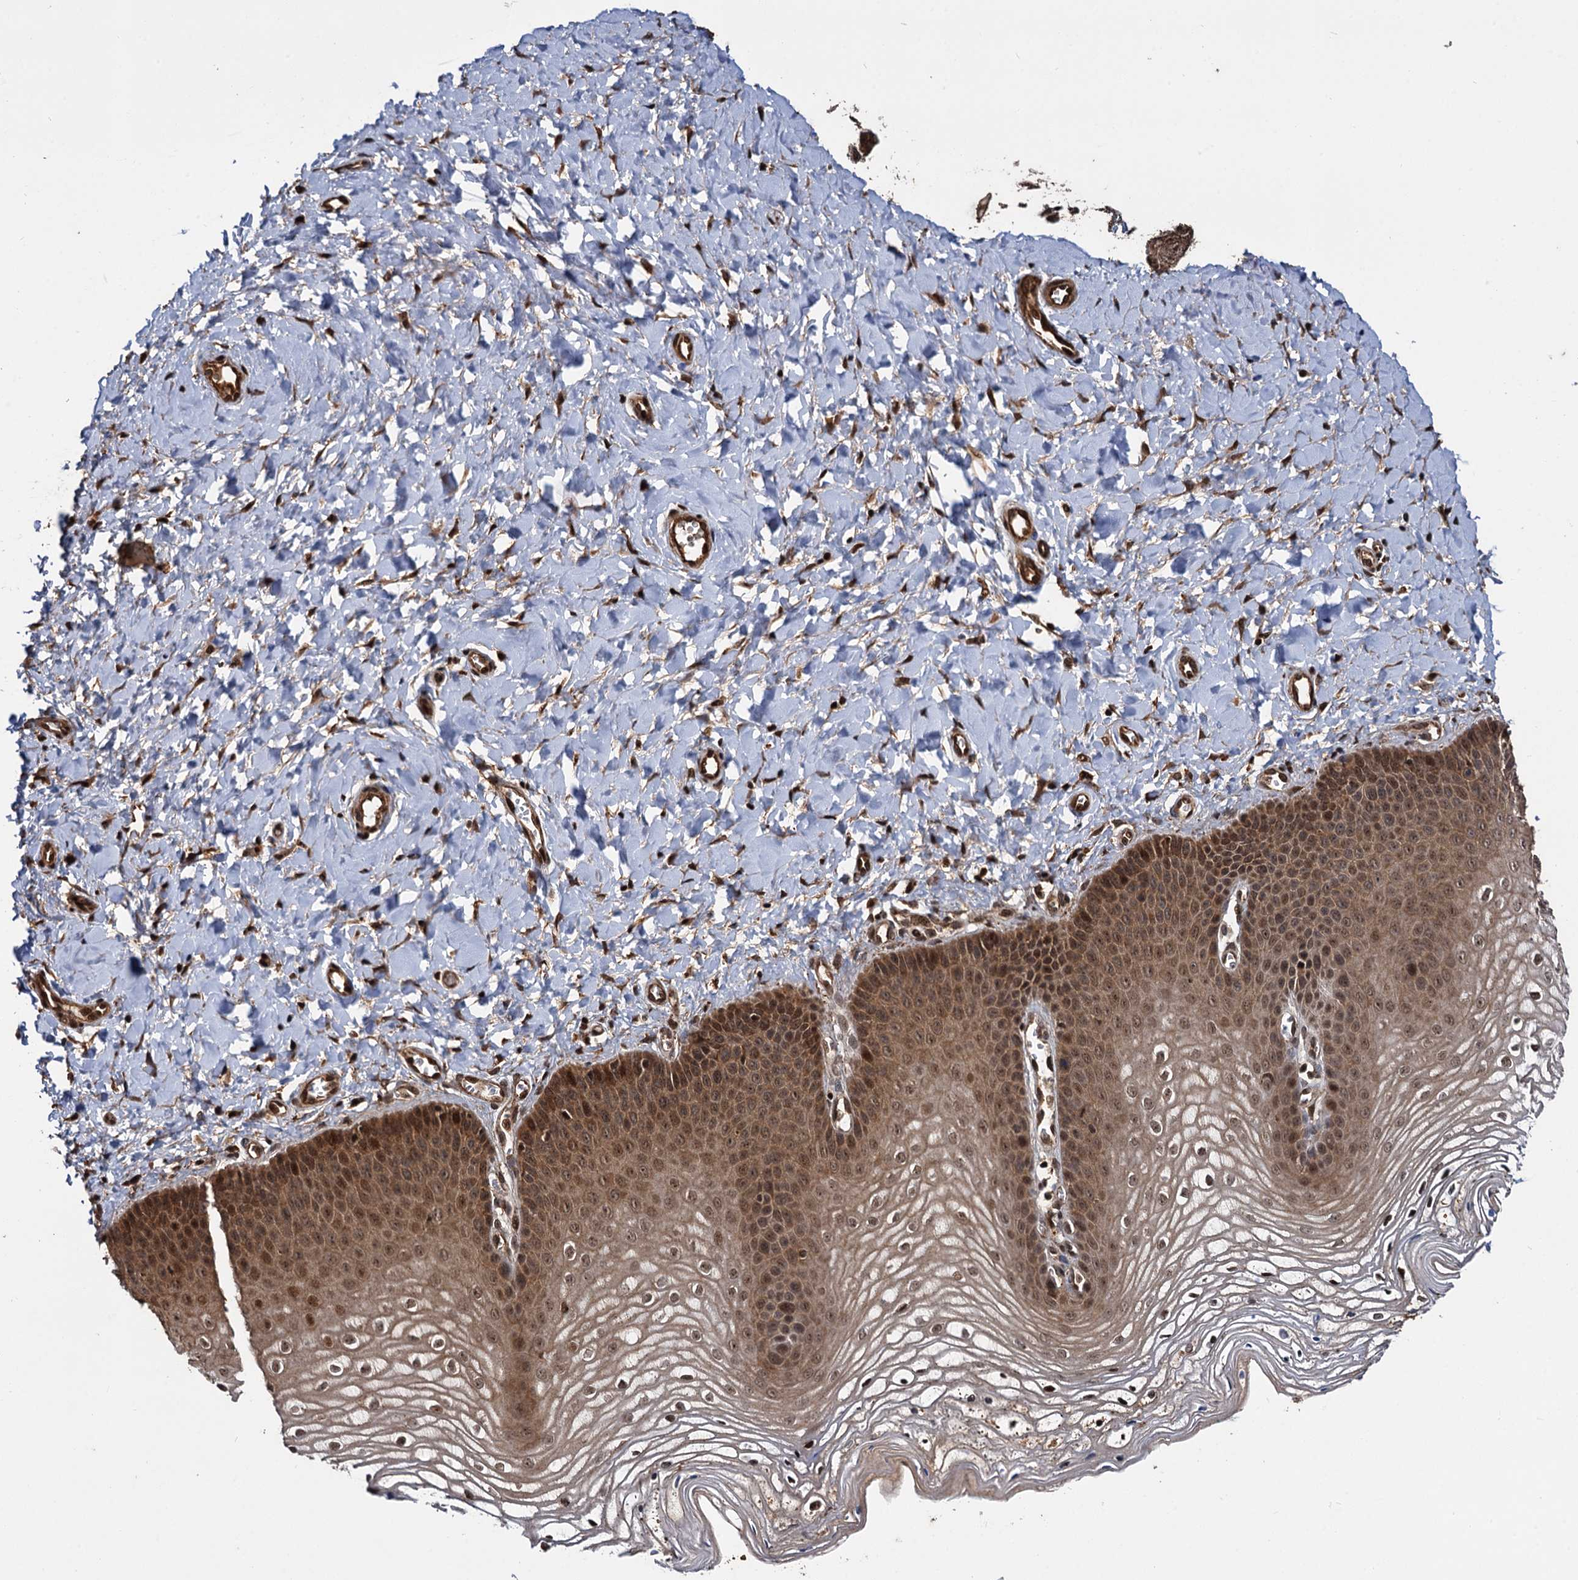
{"staining": {"intensity": "moderate", "quantity": ">75%", "location": "cytoplasmic/membranous,nuclear"}, "tissue": "vagina", "cell_type": "Squamous epithelial cells", "image_type": "normal", "snomed": [{"axis": "morphology", "description": "Normal tissue, NOS"}, {"axis": "topography", "description": "Vagina"}, {"axis": "topography", "description": "Cervix"}], "caption": "This is an image of IHC staining of normal vagina, which shows moderate staining in the cytoplasmic/membranous,nuclear of squamous epithelial cells.", "gene": "CEP192", "patient": {"sex": "female", "age": 40}}